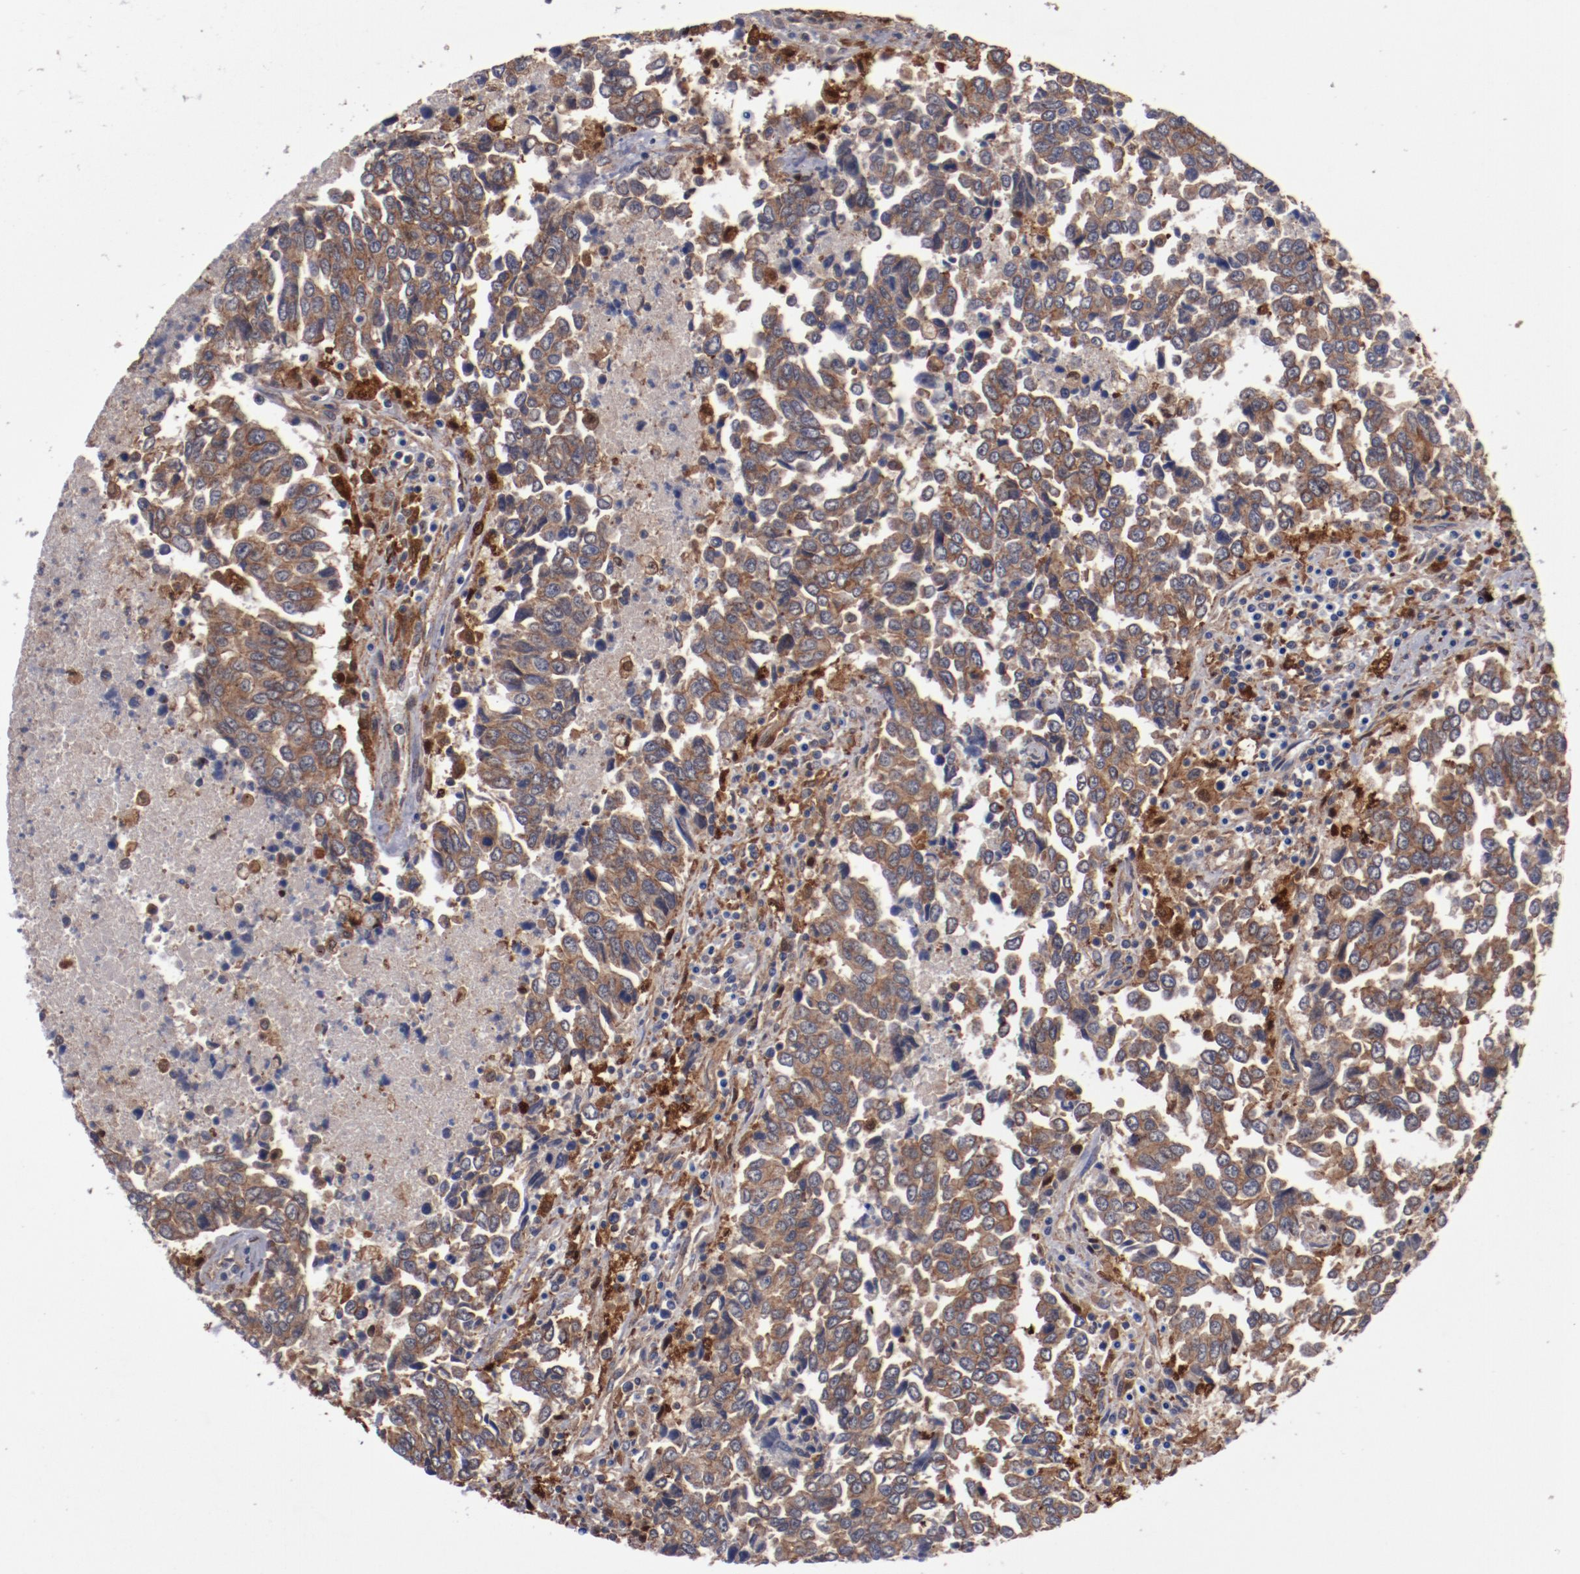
{"staining": {"intensity": "moderate", "quantity": ">75%", "location": "cytoplasmic/membranous"}, "tissue": "urothelial cancer", "cell_type": "Tumor cells", "image_type": "cancer", "snomed": [{"axis": "morphology", "description": "Urothelial carcinoma, High grade"}, {"axis": "topography", "description": "Urinary bladder"}], "caption": "Moderate cytoplasmic/membranous protein staining is identified in about >75% of tumor cells in urothelial cancer.", "gene": "DNAAF2", "patient": {"sex": "male", "age": 86}}